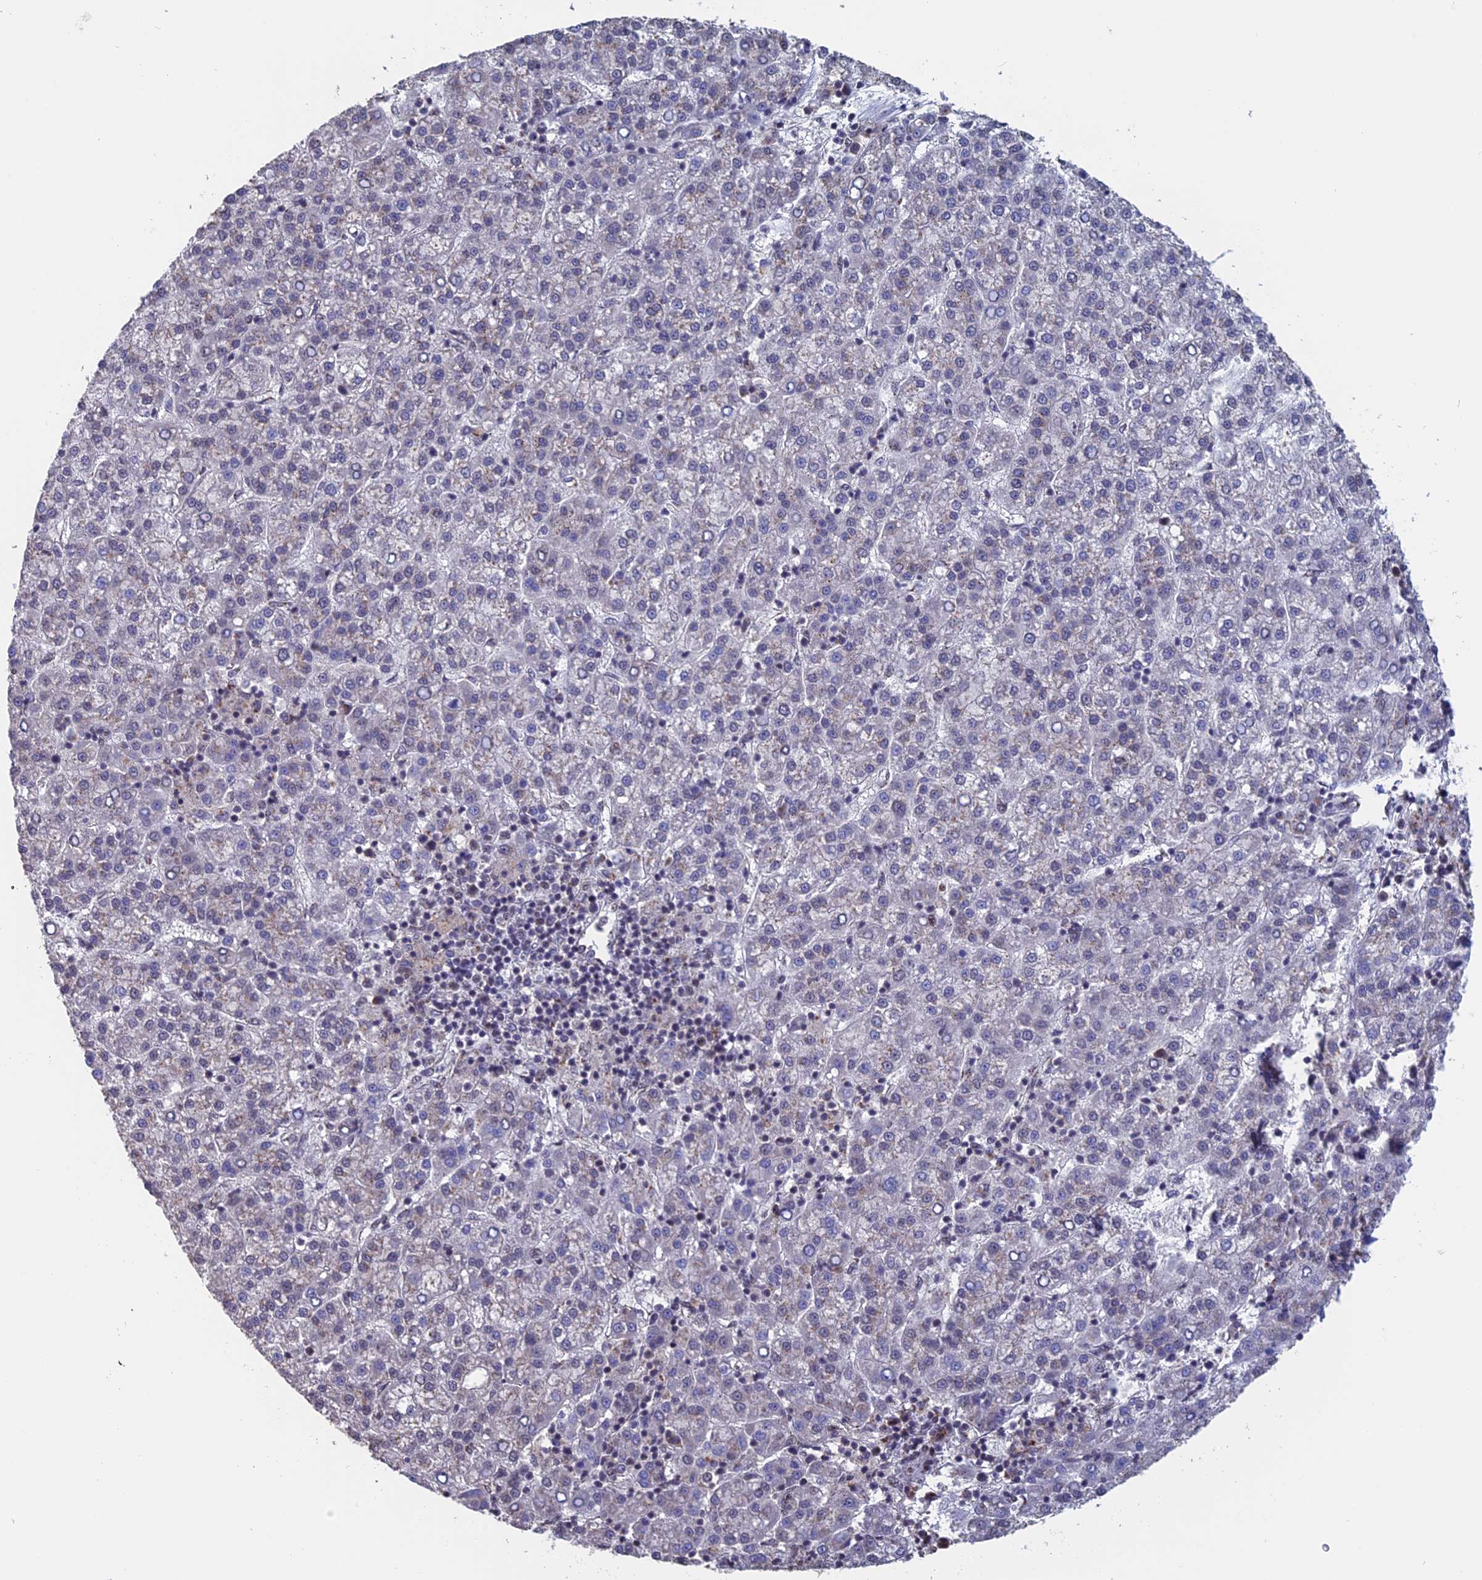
{"staining": {"intensity": "negative", "quantity": "none", "location": "none"}, "tissue": "liver cancer", "cell_type": "Tumor cells", "image_type": "cancer", "snomed": [{"axis": "morphology", "description": "Carcinoma, Hepatocellular, NOS"}, {"axis": "topography", "description": "Liver"}], "caption": "An image of human liver hepatocellular carcinoma is negative for staining in tumor cells.", "gene": "PIGQ", "patient": {"sex": "female", "age": 58}}